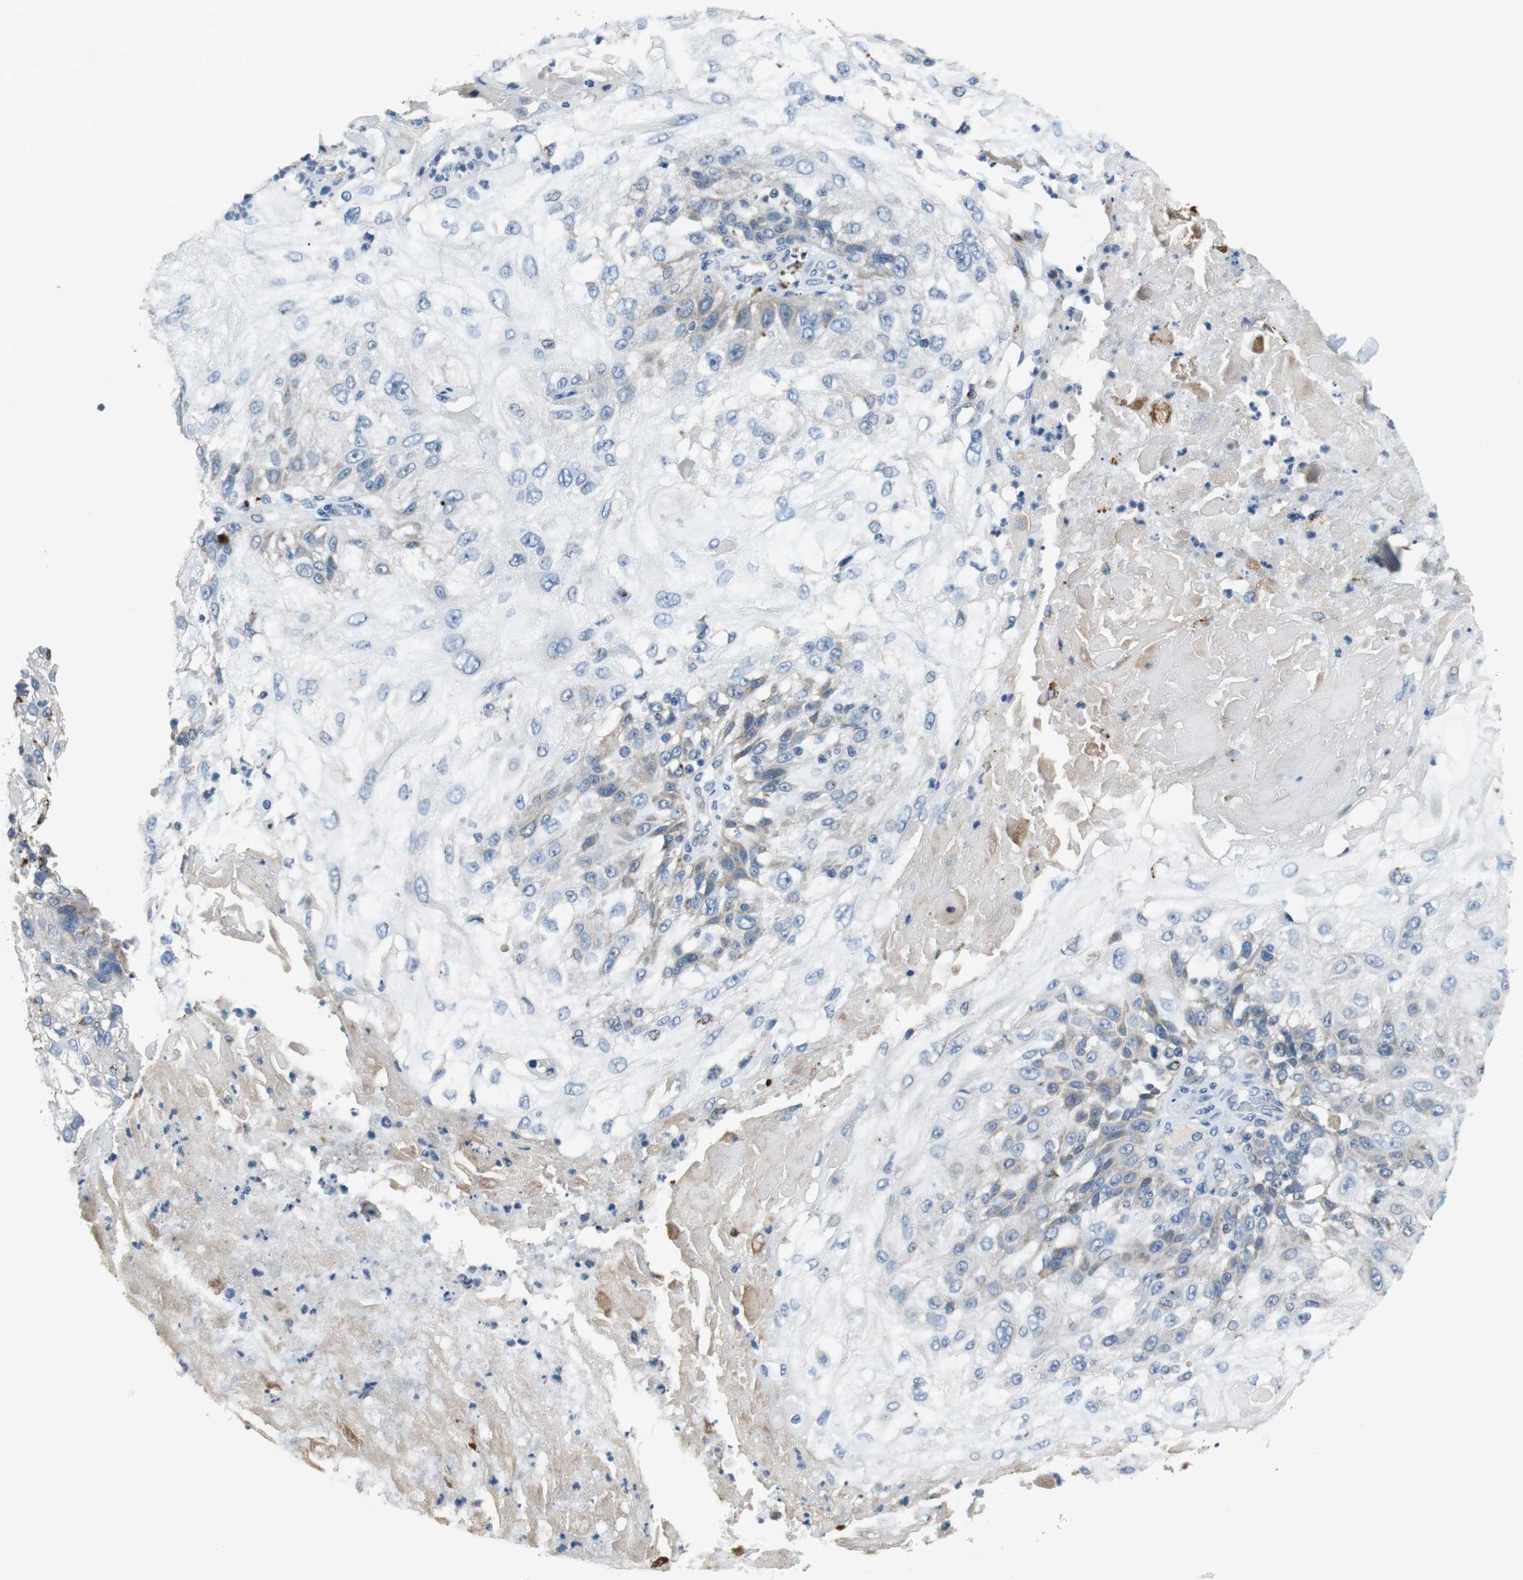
{"staining": {"intensity": "weak", "quantity": "<25%", "location": "cytoplasmic/membranous"}, "tissue": "skin cancer", "cell_type": "Tumor cells", "image_type": "cancer", "snomed": [{"axis": "morphology", "description": "Normal tissue, NOS"}, {"axis": "morphology", "description": "Squamous cell carcinoma, NOS"}, {"axis": "topography", "description": "Skin"}], "caption": "IHC of human skin squamous cell carcinoma exhibits no positivity in tumor cells. Brightfield microscopy of immunohistochemistry (IHC) stained with DAB (3,3'-diaminobenzidine) (brown) and hematoxylin (blue), captured at high magnification.", "gene": "NLGN1", "patient": {"sex": "female", "age": 83}}